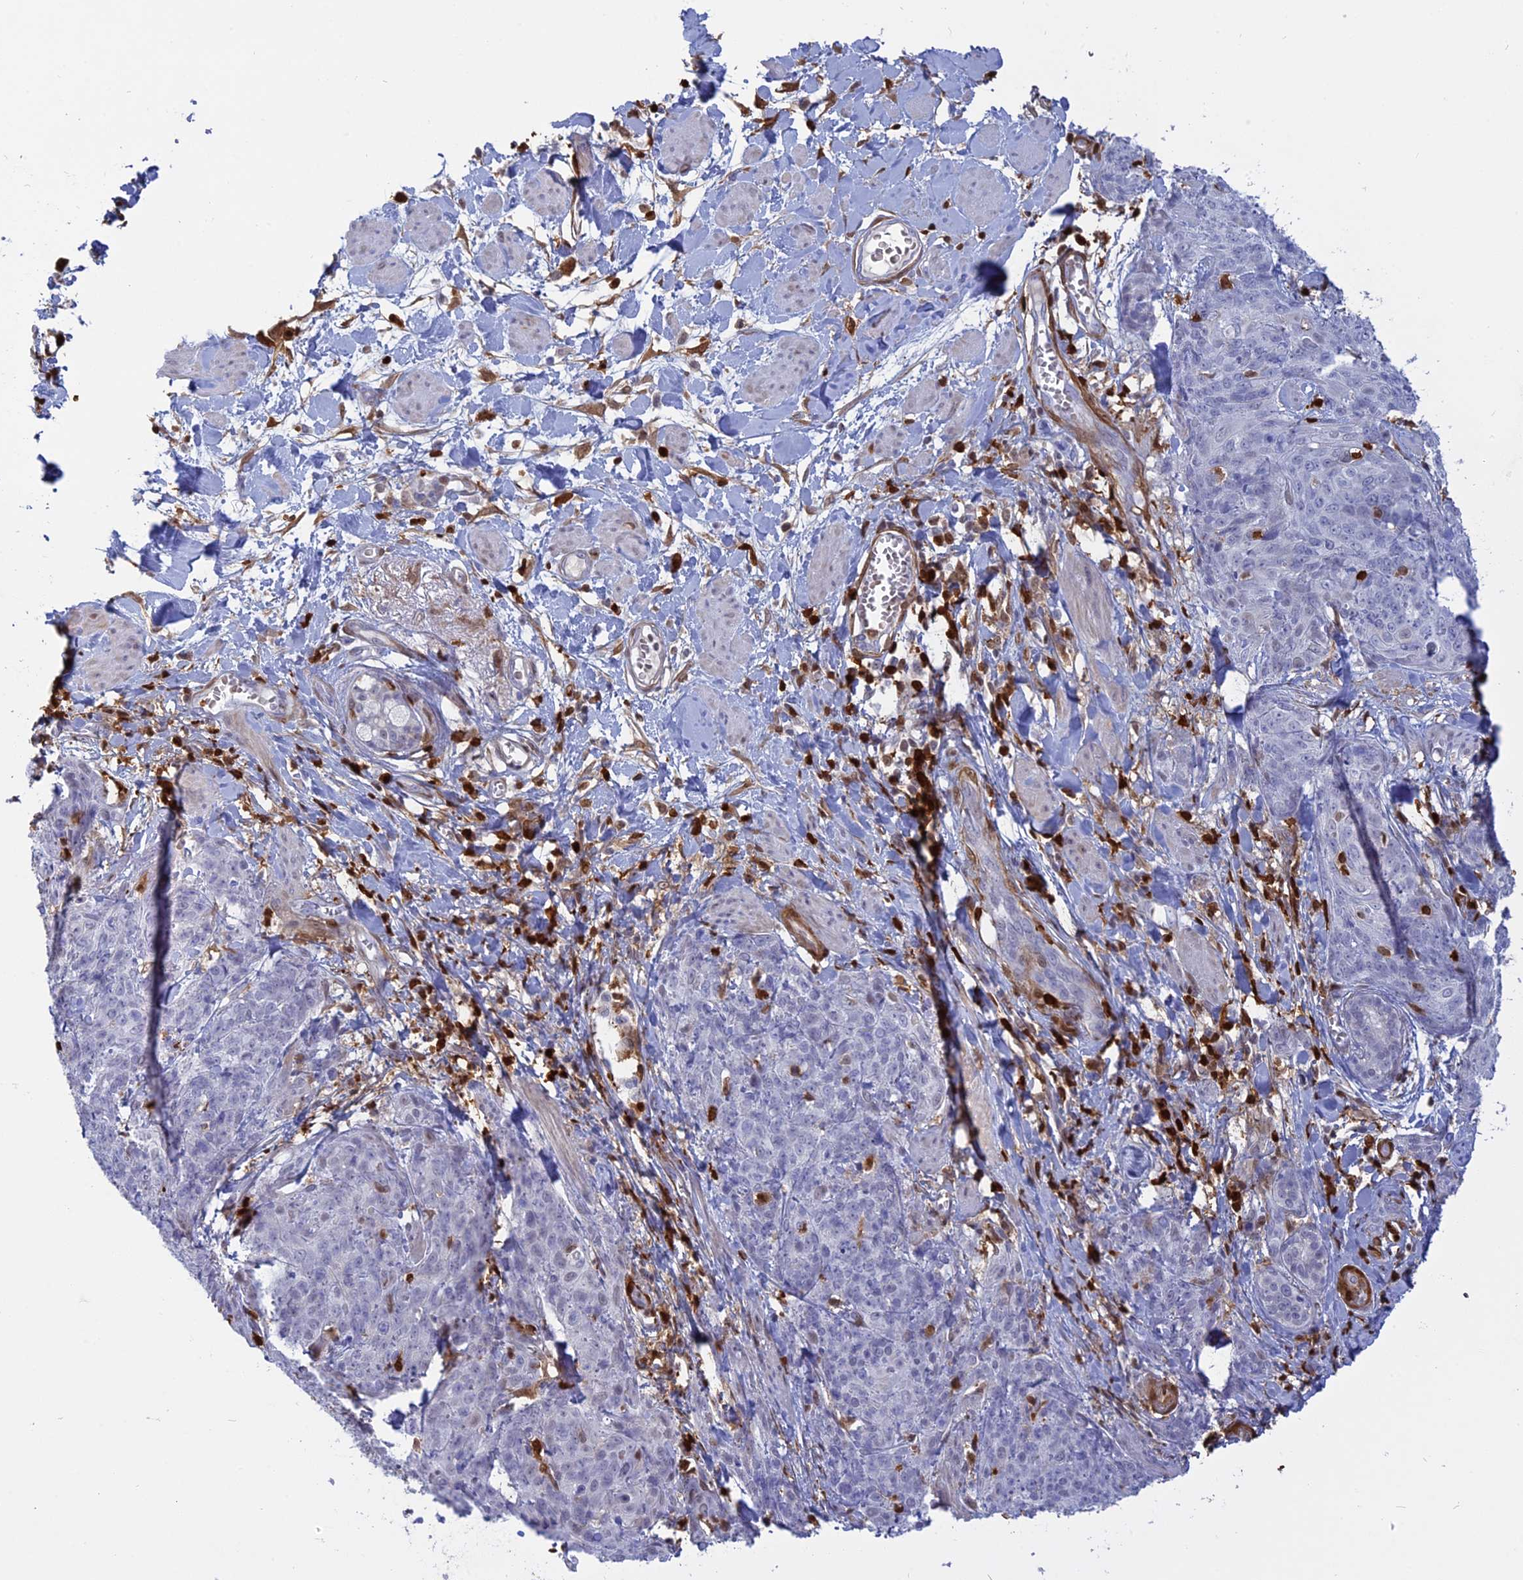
{"staining": {"intensity": "negative", "quantity": "none", "location": "none"}, "tissue": "skin cancer", "cell_type": "Tumor cells", "image_type": "cancer", "snomed": [{"axis": "morphology", "description": "Squamous cell carcinoma, NOS"}, {"axis": "topography", "description": "Skin"}, {"axis": "topography", "description": "Vulva"}], "caption": "Immunohistochemical staining of skin squamous cell carcinoma reveals no significant staining in tumor cells.", "gene": "PGBD4", "patient": {"sex": "female", "age": 85}}